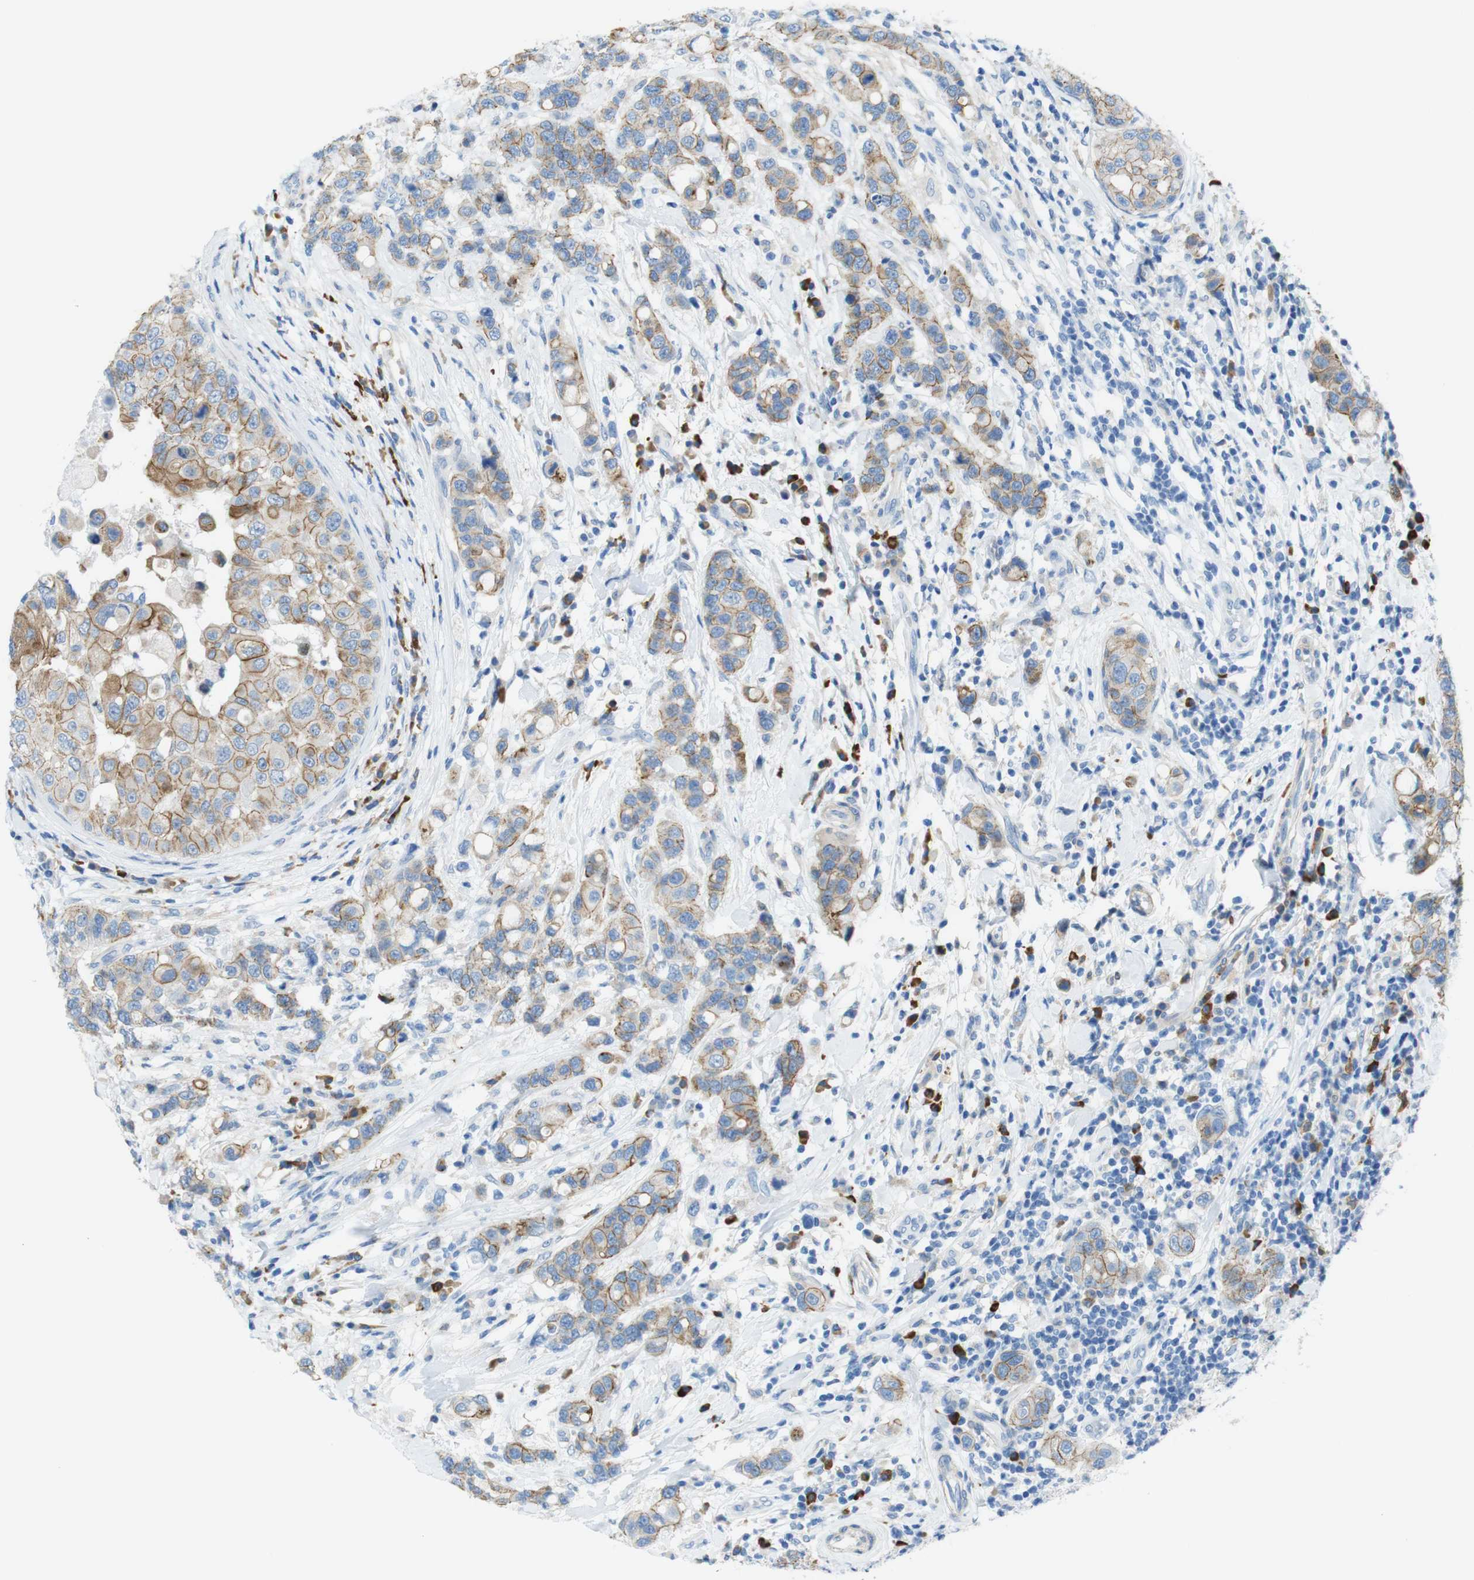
{"staining": {"intensity": "moderate", "quantity": "25%-75%", "location": "cytoplasmic/membranous"}, "tissue": "breast cancer", "cell_type": "Tumor cells", "image_type": "cancer", "snomed": [{"axis": "morphology", "description": "Duct carcinoma"}, {"axis": "topography", "description": "Breast"}], "caption": "Brown immunohistochemical staining in breast cancer shows moderate cytoplasmic/membranous staining in about 25%-75% of tumor cells. (Brightfield microscopy of DAB IHC at high magnification).", "gene": "CLMN", "patient": {"sex": "female", "age": 27}}